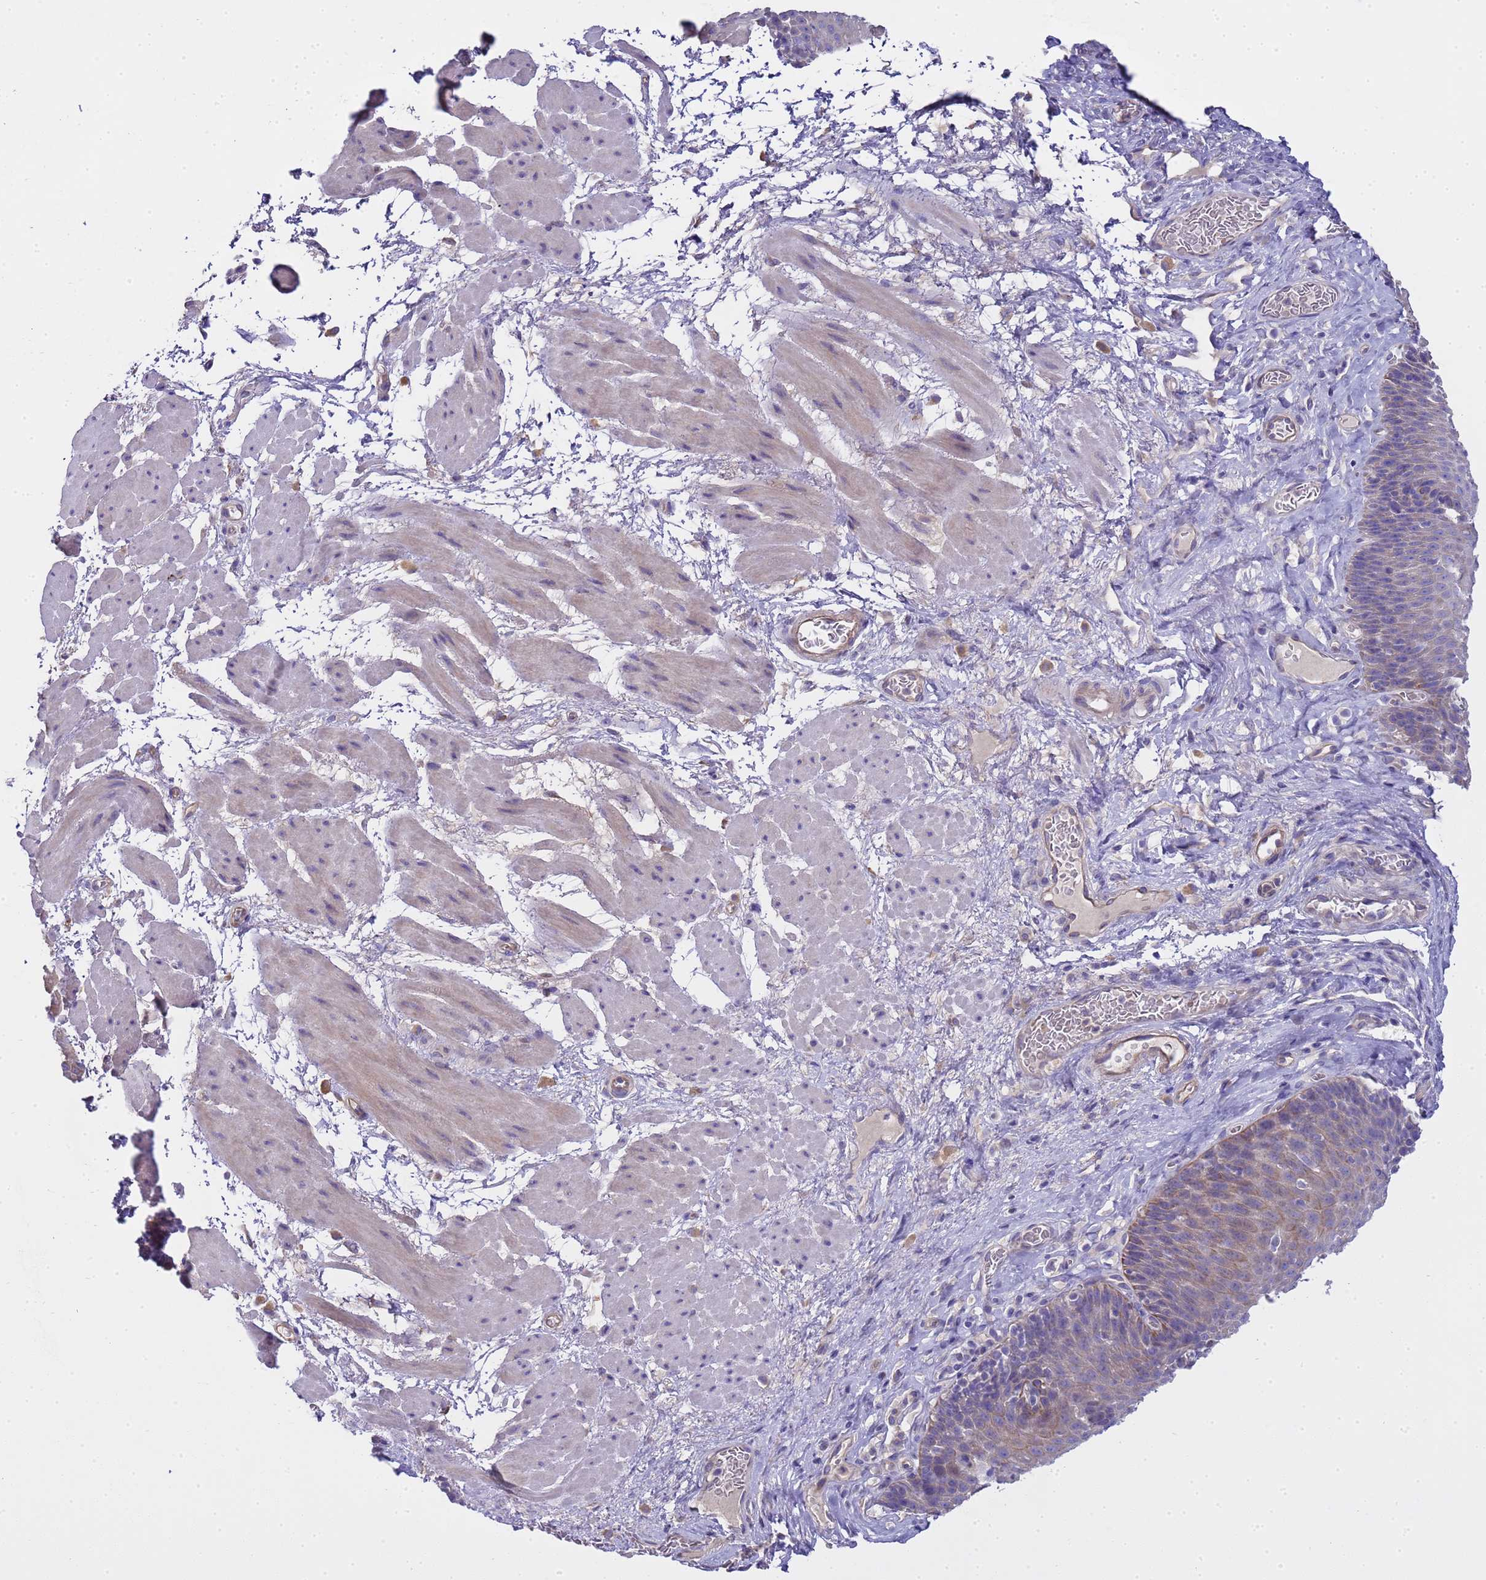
{"staining": {"intensity": "moderate", "quantity": "<25%", "location": "cytoplasmic/membranous"}, "tissue": "esophagus", "cell_type": "Squamous epithelial cells", "image_type": "normal", "snomed": [{"axis": "morphology", "description": "Normal tissue, NOS"}, {"axis": "topography", "description": "Esophagus"}], "caption": "Moderate cytoplasmic/membranous staining for a protein is identified in about <25% of squamous epithelial cells of unremarkable esophagus using IHC.", "gene": "RIPPLY2", "patient": {"sex": "male", "age": 60}}